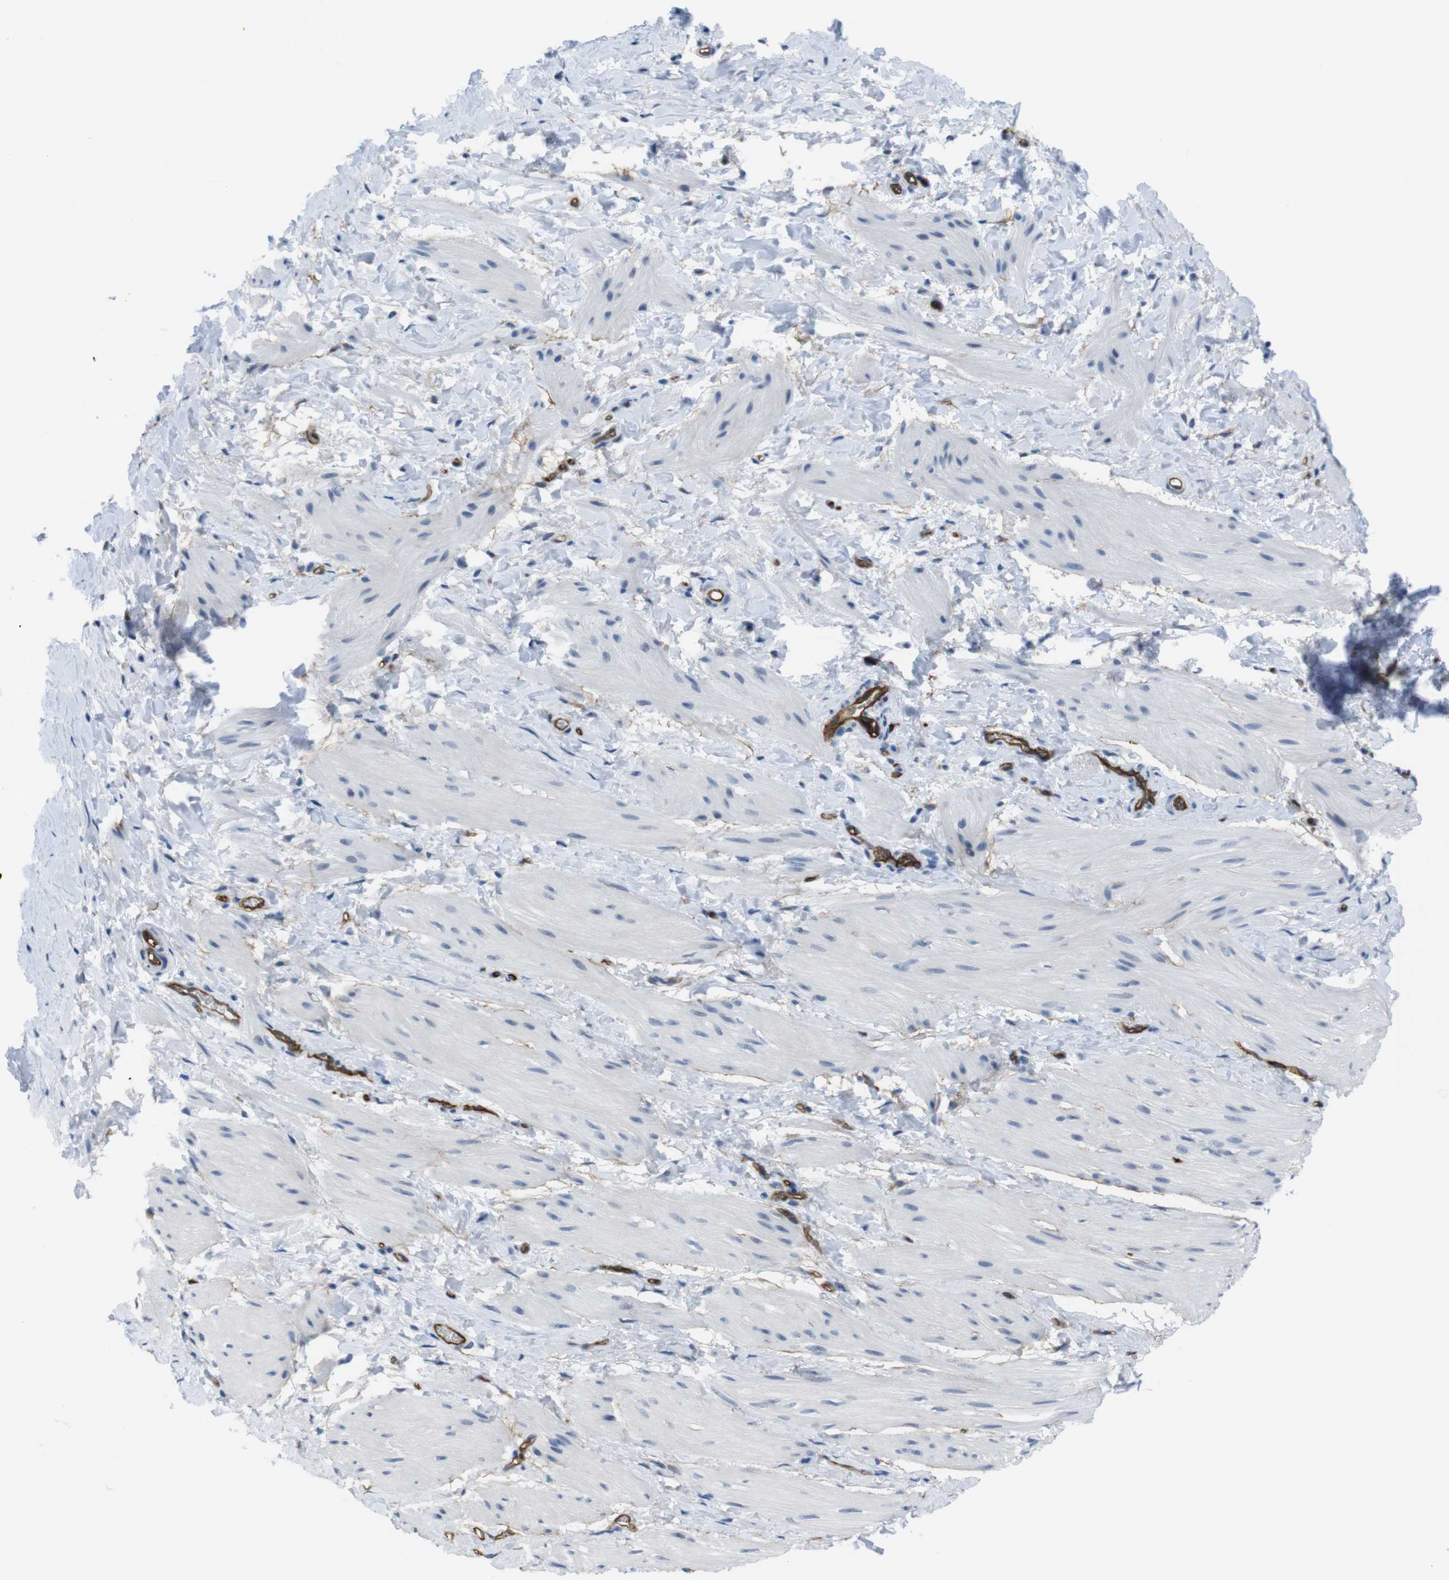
{"staining": {"intensity": "negative", "quantity": "none", "location": "none"}, "tissue": "smooth muscle", "cell_type": "Smooth muscle cells", "image_type": "normal", "snomed": [{"axis": "morphology", "description": "Normal tissue, NOS"}, {"axis": "topography", "description": "Smooth muscle"}], "caption": "Smooth muscle stained for a protein using IHC exhibits no positivity smooth muscle cells.", "gene": "HSPA12B", "patient": {"sex": "male", "age": 16}}